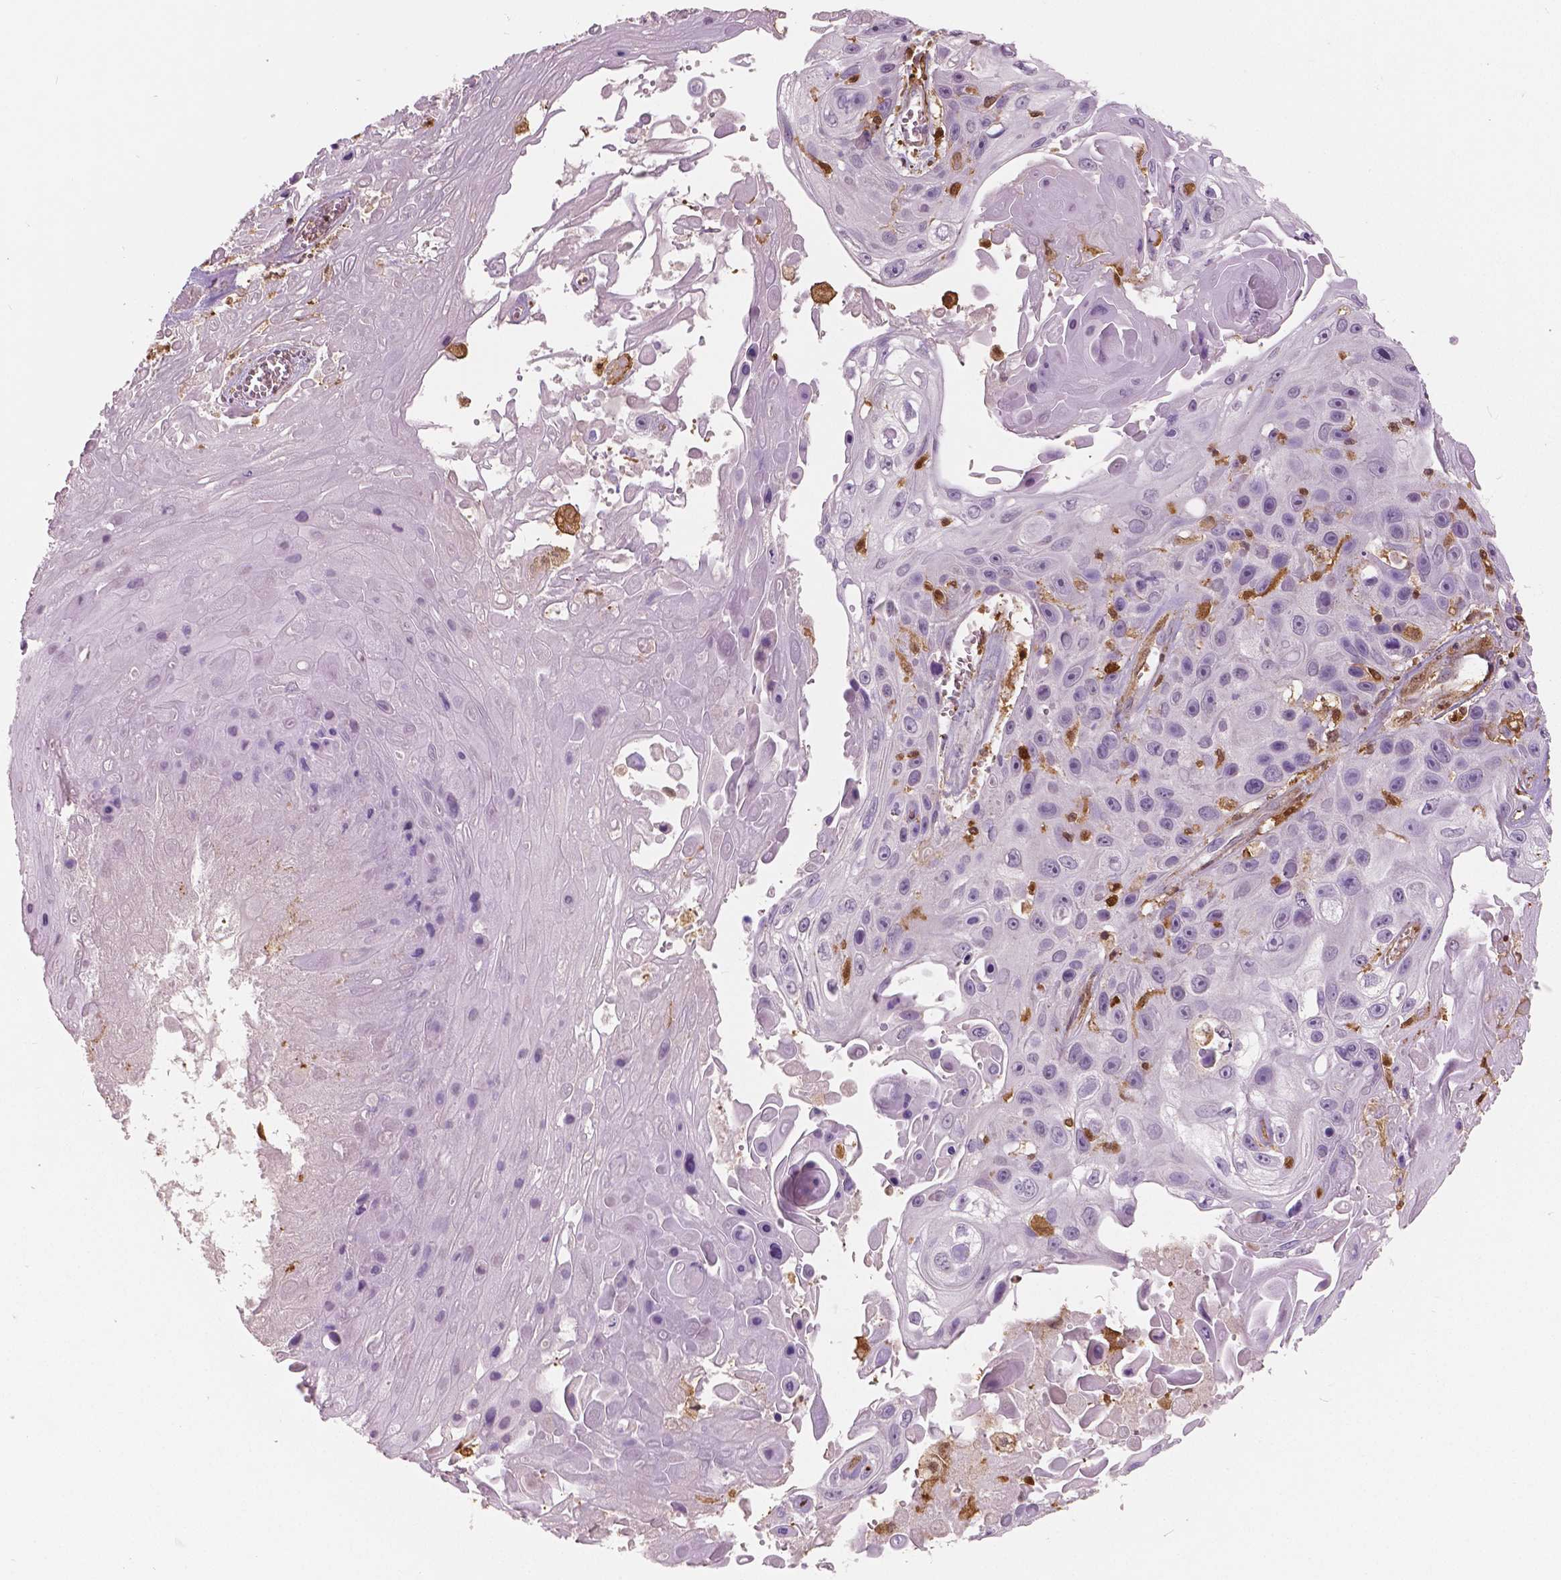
{"staining": {"intensity": "negative", "quantity": "none", "location": "none"}, "tissue": "skin cancer", "cell_type": "Tumor cells", "image_type": "cancer", "snomed": [{"axis": "morphology", "description": "Squamous cell carcinoma, NOS"}, {"axis": "topography", "description": "Skin"}], "caption": "Tumor cells are negative for protein expression in human skin cancer (squamous cell carcinoma).", "gene": "S100A4", "patient": {"sex": "male", "age": 82}}